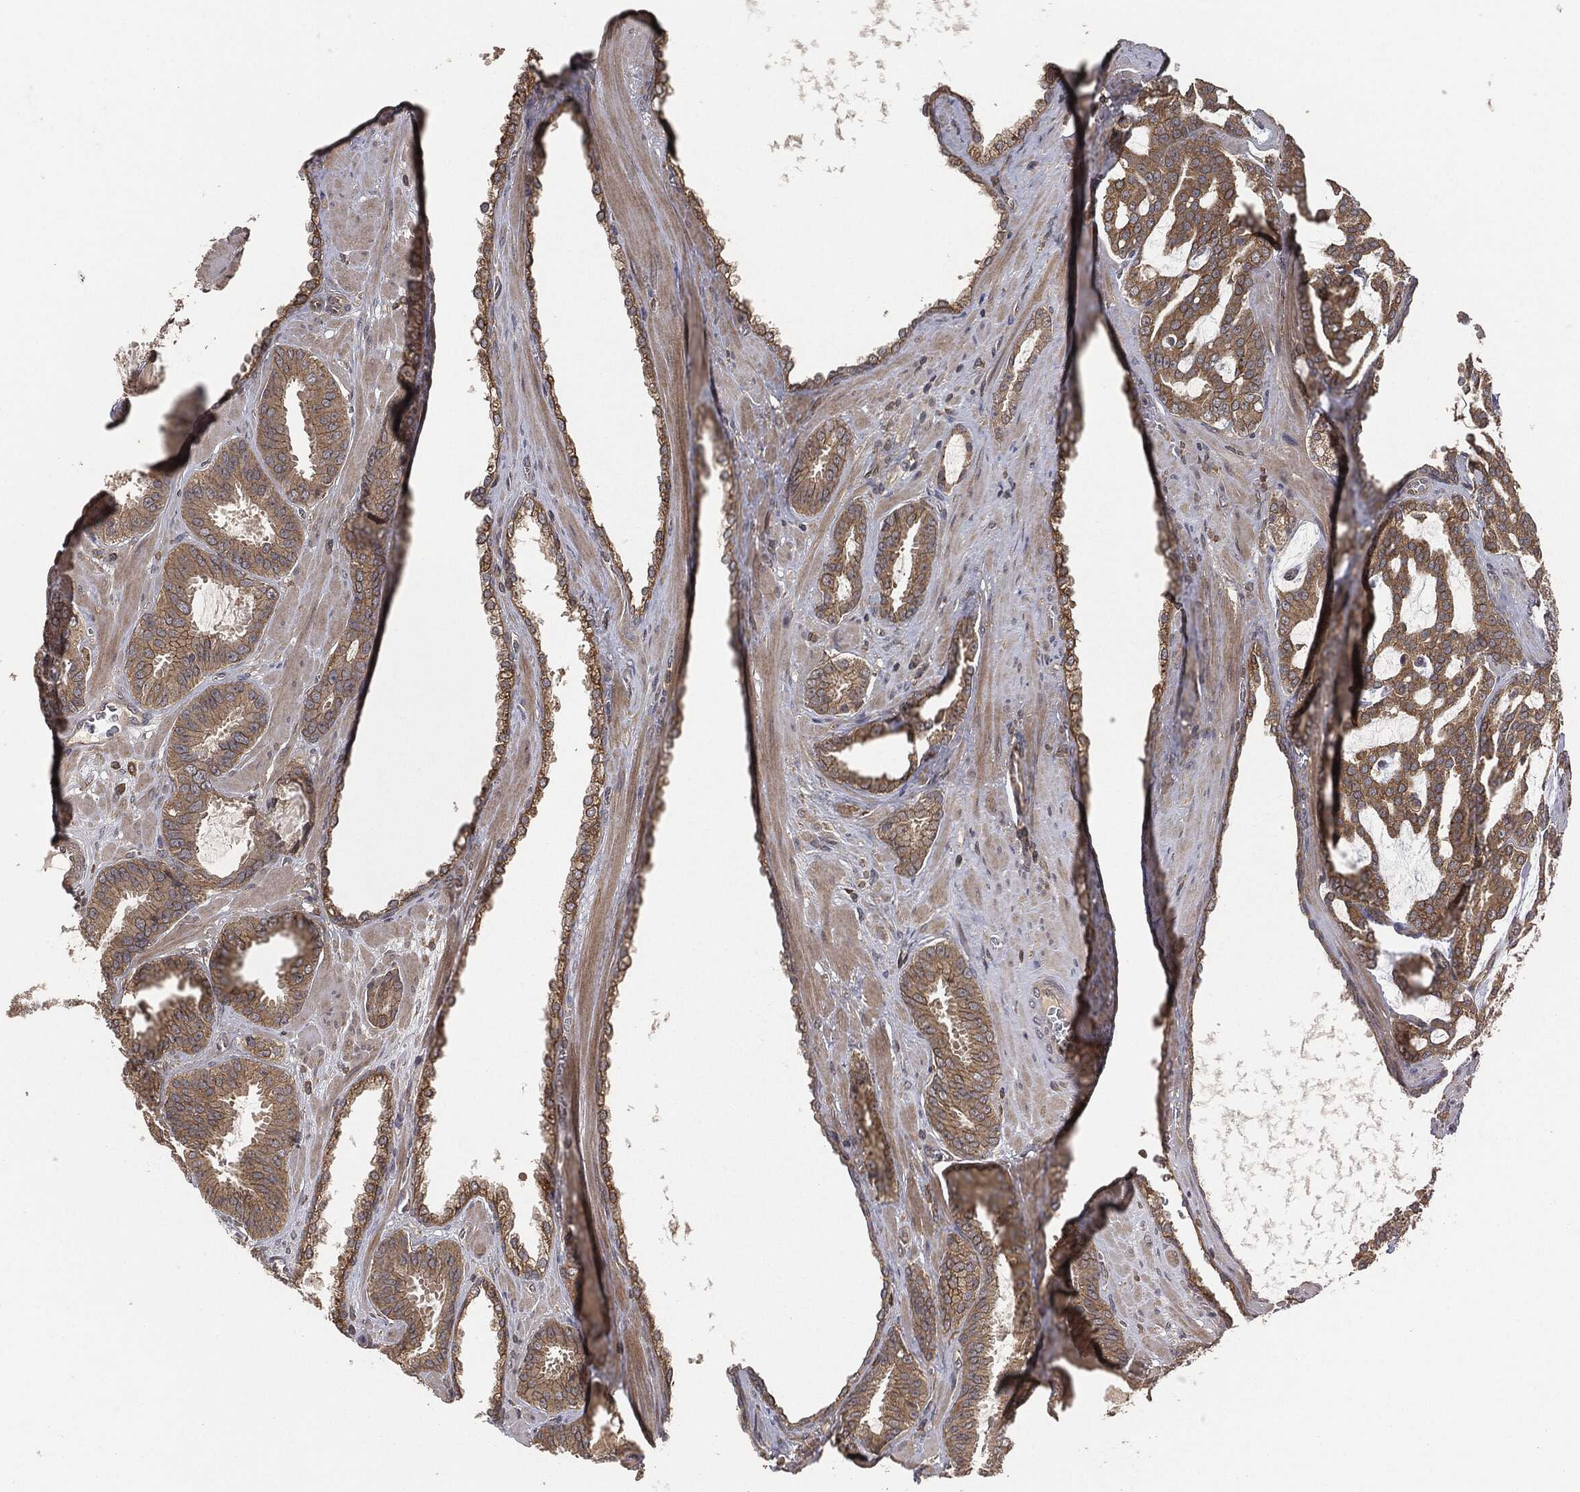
{"staining": {"intensity": "moderate", "quantity": ">75%", "location": "cytoplasmic/membranous"}, "tissue": "prostate cancer", "cell_type": "Tumor cells", "image_type": "cancer", "snomed": [{"axis": "morphology", "description": "Adenocarcinoma, NOS"}, {"axis": "topography", "description": "Prostate"}], "caption": "A high-resolution photomicrograph shows immunohistochemistry staining of adenocarcinoma (prostate), which shows moderate cytoplasmic/membranous positivity in about >75% of tumor cells.", "gene": "ERBIN", "patient": {"sex": "male", "age": 67}}